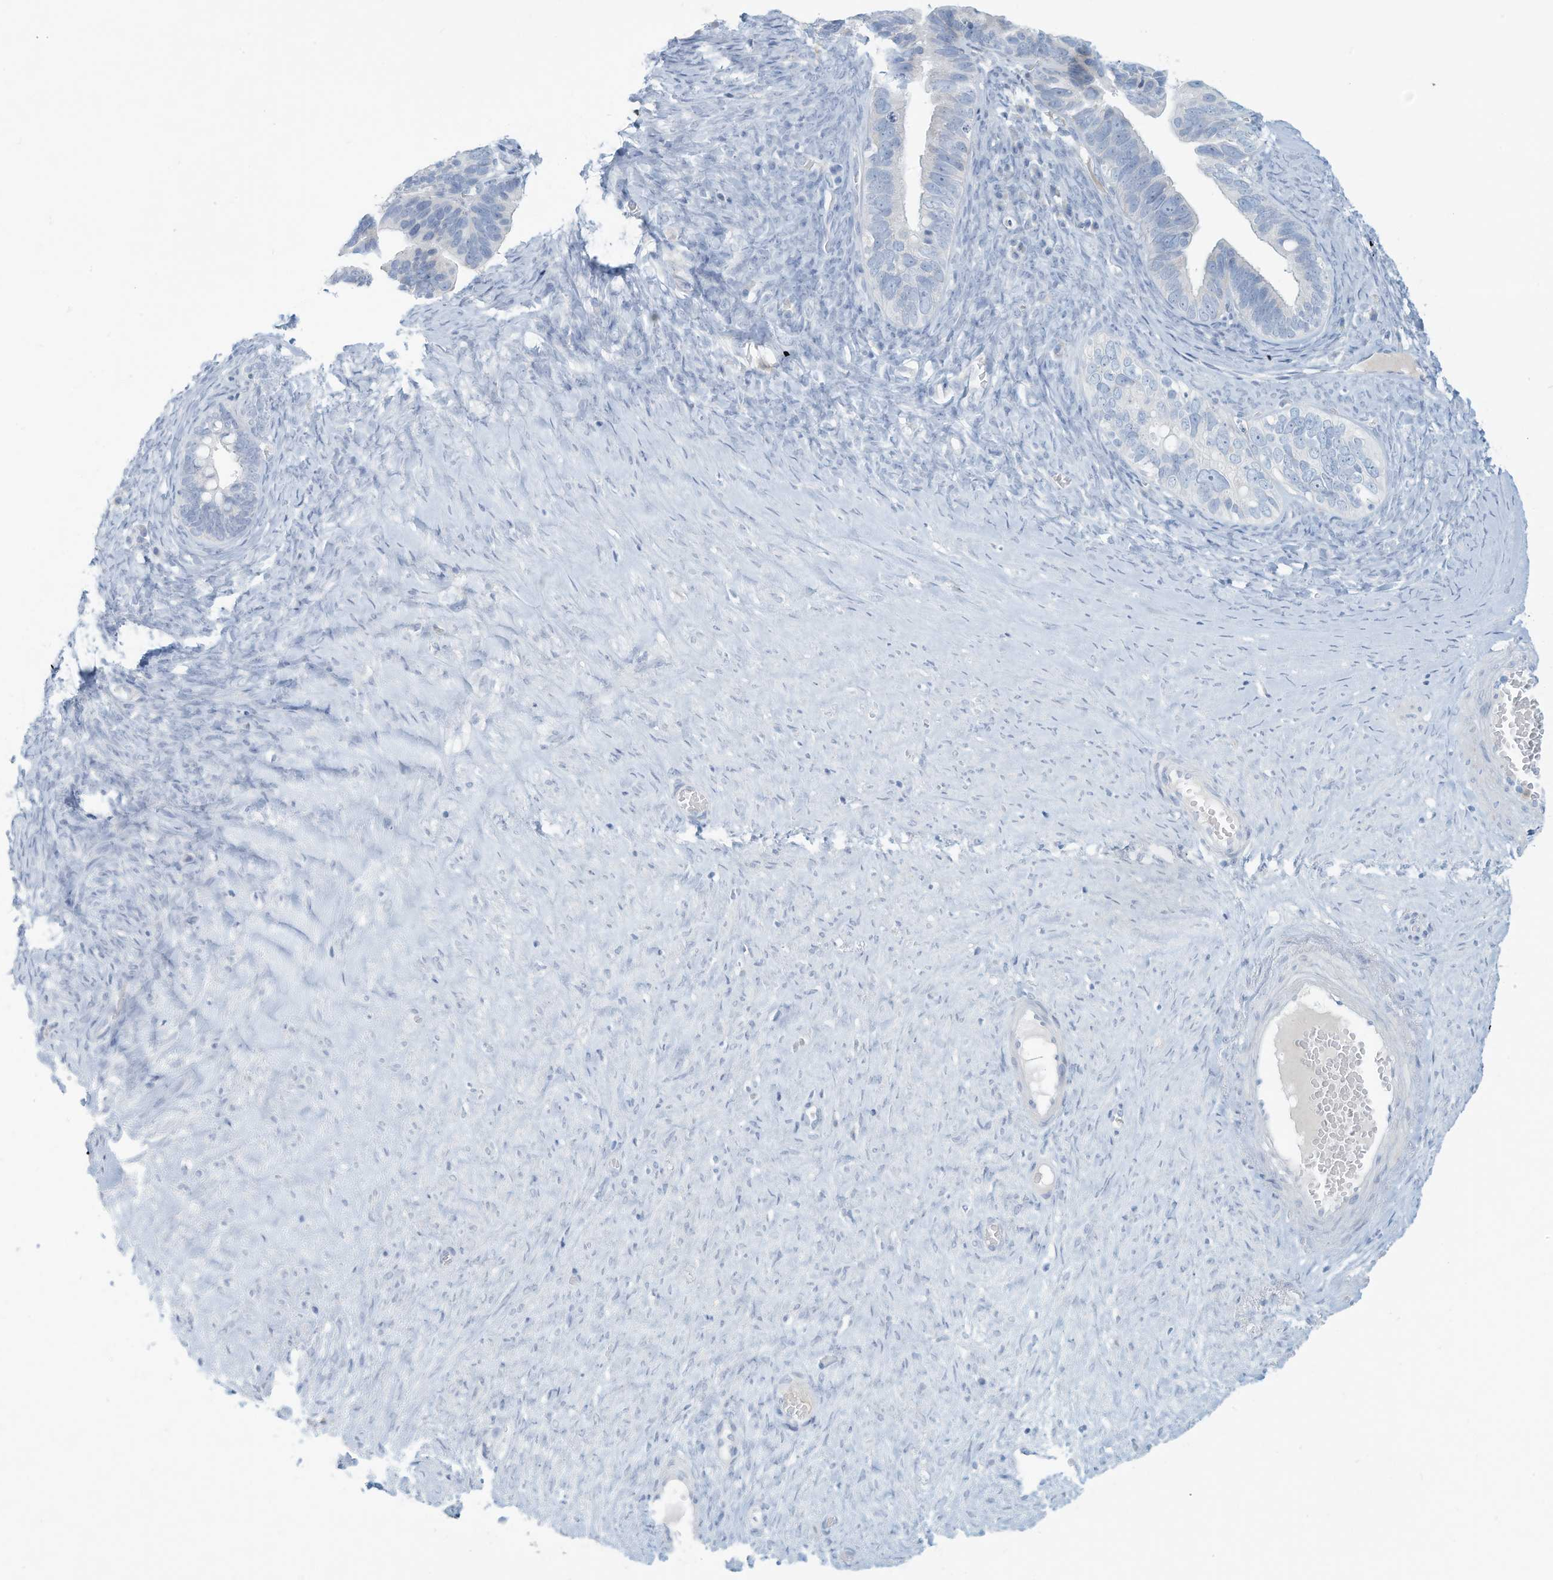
{"staining": {"intensity": "negative", "quantity": "none", "location": "none"}, "tissue": "ovarian cancer", "cell_type": "Tumor cells", "image_type": "cancer", "snomed": [{"axis": "morphology", "description": "Cystadenocarcinoma, serous, NOS"}, {"axis": "topography", "description": "Ovary"}], "caption": "Tumor cells show no significant protein positivity in ovarian serous cystadenocarcinoma. (DAB (3,3'-diaminobenzidine) immunohistochemistry (IHC) visualized using brightfield microscopy, high magnification).", "gene": "ERI2", "patient": {"sex": "female", "age": 56}}